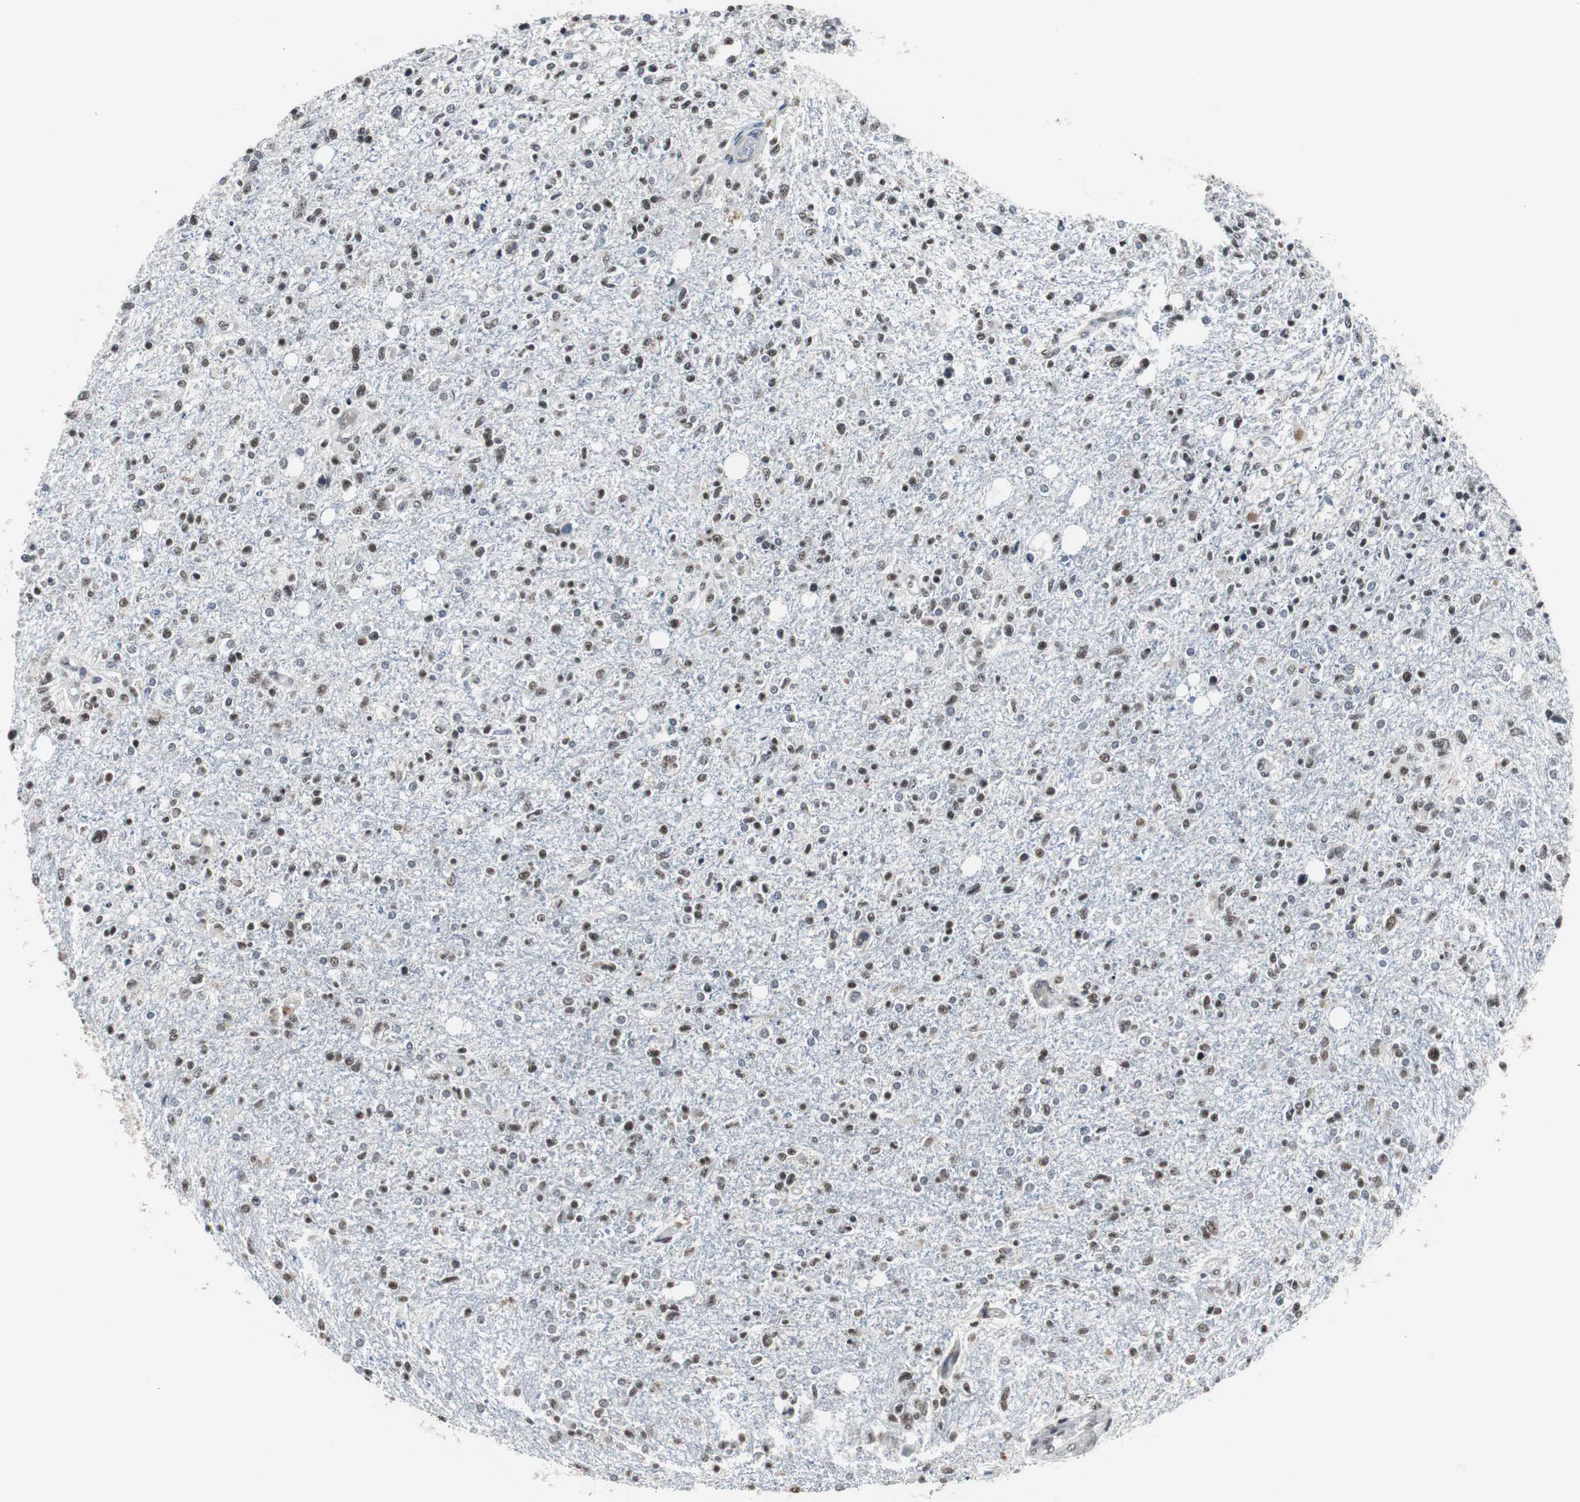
{"staining": {"intensity": "moderate", "quantity": "25%-75%", "location": "nuclear"}, "tissue": "glioma", "cell_type": "Tumor cells", "image_type": "cancer", "snomed": [{"axis": "morphology", "description": "Glioma, malignant, High grade"}, {"axis": "topography", "description": "Cerebral cortex"}], "caption": "Protein staining by immunohistochemistry (IHC) exhibits moderate nuclear positivity in about 25%-75% of tumor cells in malignant glioma (high-grade). The protein of interest is stained brown, and the nuclei are stained in blue (DAB IHC with brightfield microscopy, high magnification).", "gene": "TAF7", "patient": {"sex": "male", "age": 76}}